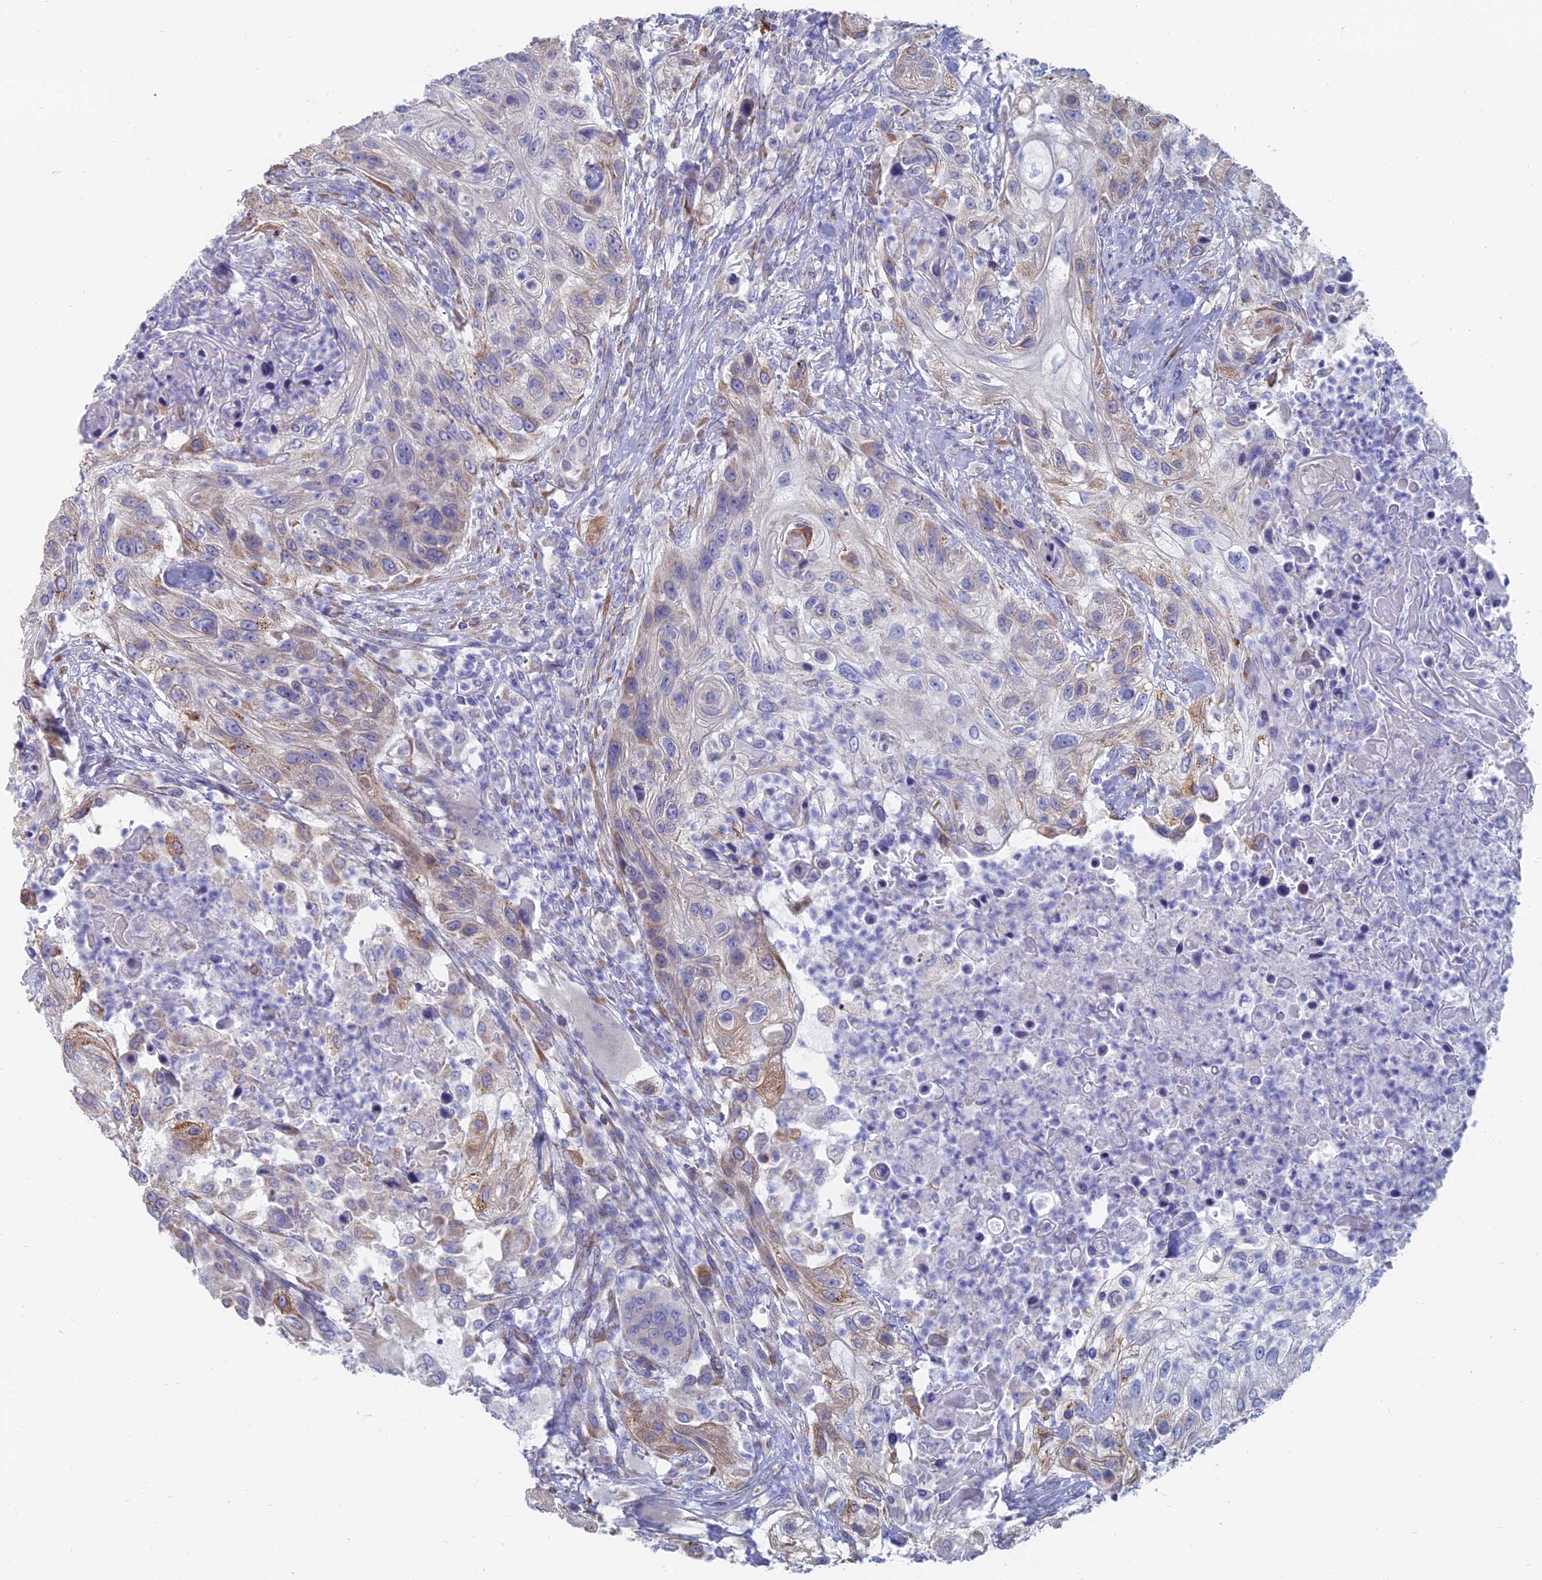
{"staining": {"intensity": "moderate", "quantity": "<25%", "location": "cytoplasmic/membranous"}, "tissue": "urothelial cancer", "cell_type": "Tumor cells", "image_type": "cancer", "snomed": [{"axis": "morphology", "description": "Urothelial carcinoma, High grade"}, {"axis": "topography", "description": "Urinary bladder"}], "caption": "Tumor cells demonstrate low levels of moderate cytoplasmic/membranous positivity in about <25% of cells in human high-grade urothelial carcinoma.", "gene": "TNNT3", "patient": {"sex": "female", "age": 60}}